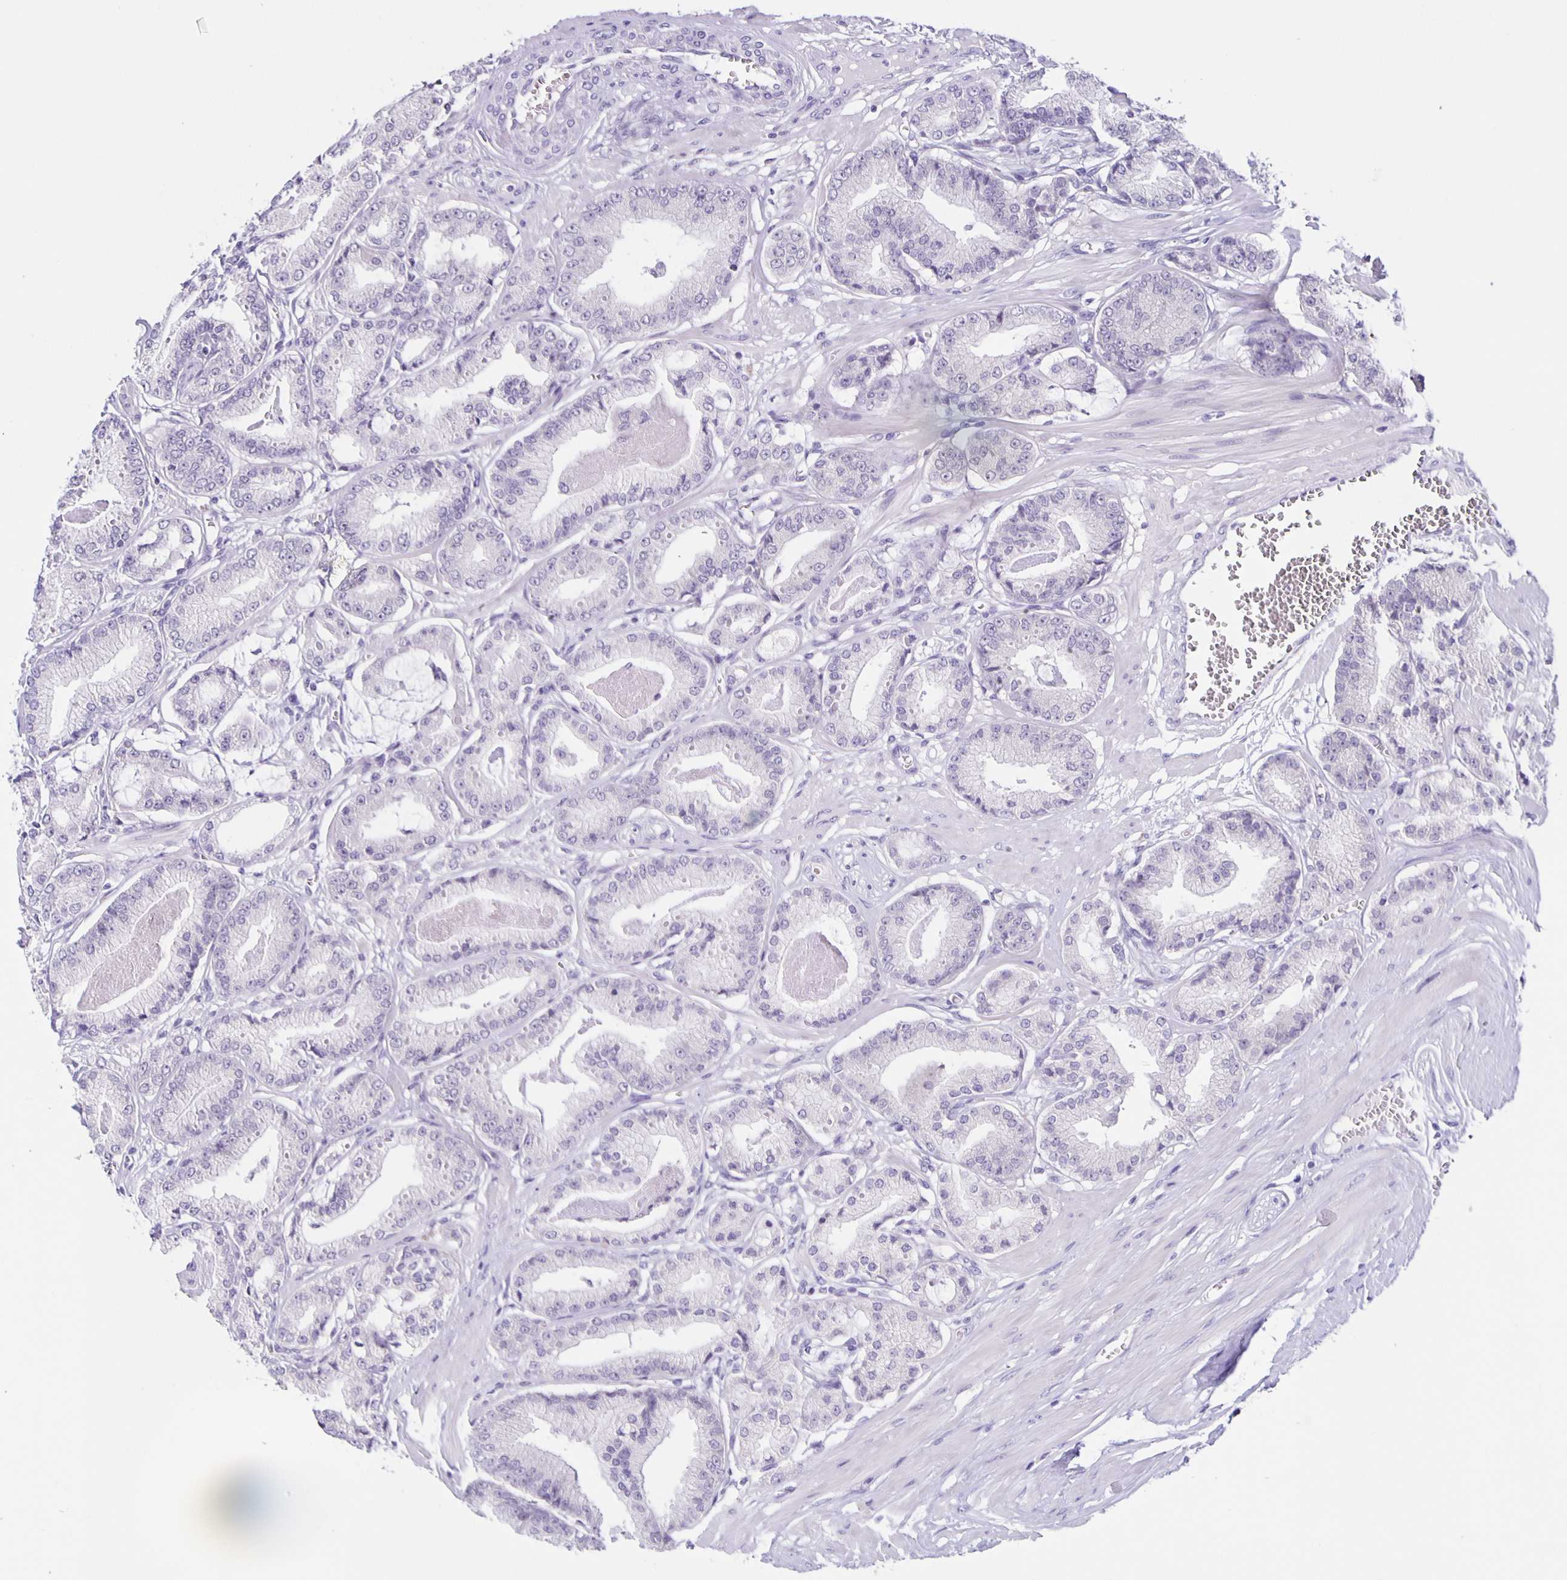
{"staining": {"intensity": "negative", "quantity": "none", "location": "none"}, "tissue": "prostate cancer", "cell_type": "Tumor cells", "image_type": "cancer", "snomed": [{"axis": "morphology", "description": "Adenocarcinoma, High grade"}, {"axis": "topography", "description": "Prostate"}], "caption": "Immunohistochemistry (IHC) histopathology image of neoplastic tissue: human prostate cancer (high-grade adenocarcinoma) stained with DAB (3,3'-diaminobenzidine) demonstrates no significant protein staining in tumor cells.", "gene": "SLC12A3", "patient": {"sex": "male", "age": 71}}